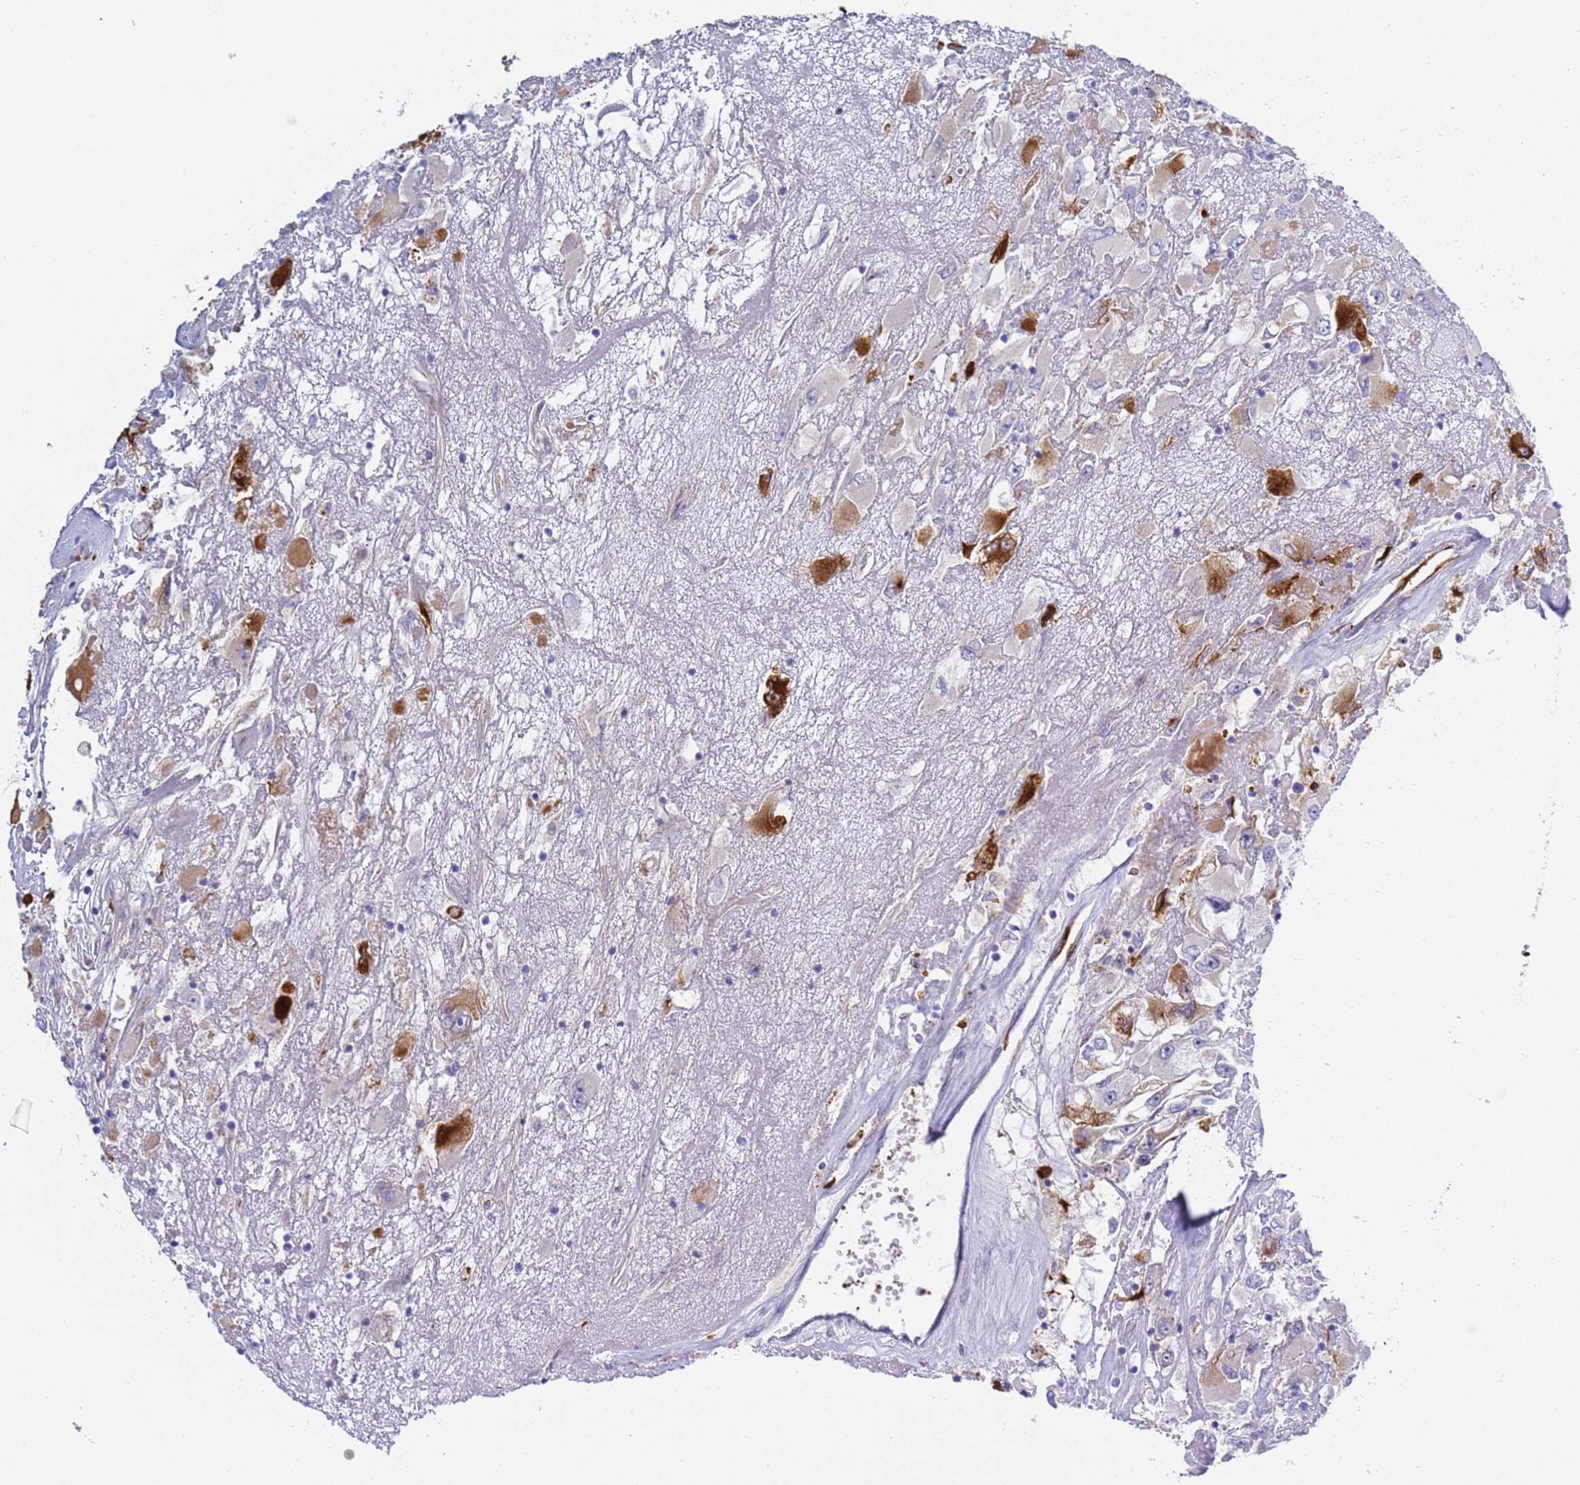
{"staining": {"intensity": "strong", "quantity": "<25%", "location": "cytoplasmic/membranous"}, "tissue": "renal cancer", "cell_type": "Tumor cells", "image_type": "cancer", "snomed": [{"axis": "morphology", "description": "Adenocarcinoma, NOS"}, {"axis": "topography", "description": "Kidney"}], "caption": "Immunohistochemistry (DAB) staining of human adenocarcinoma (renal) shows strong cytoplasmic/membranous protein positivity in approximately <25% of tumor cells.", "gene": "C4orf46", "patient": {"sex": "female", "age": 52}}